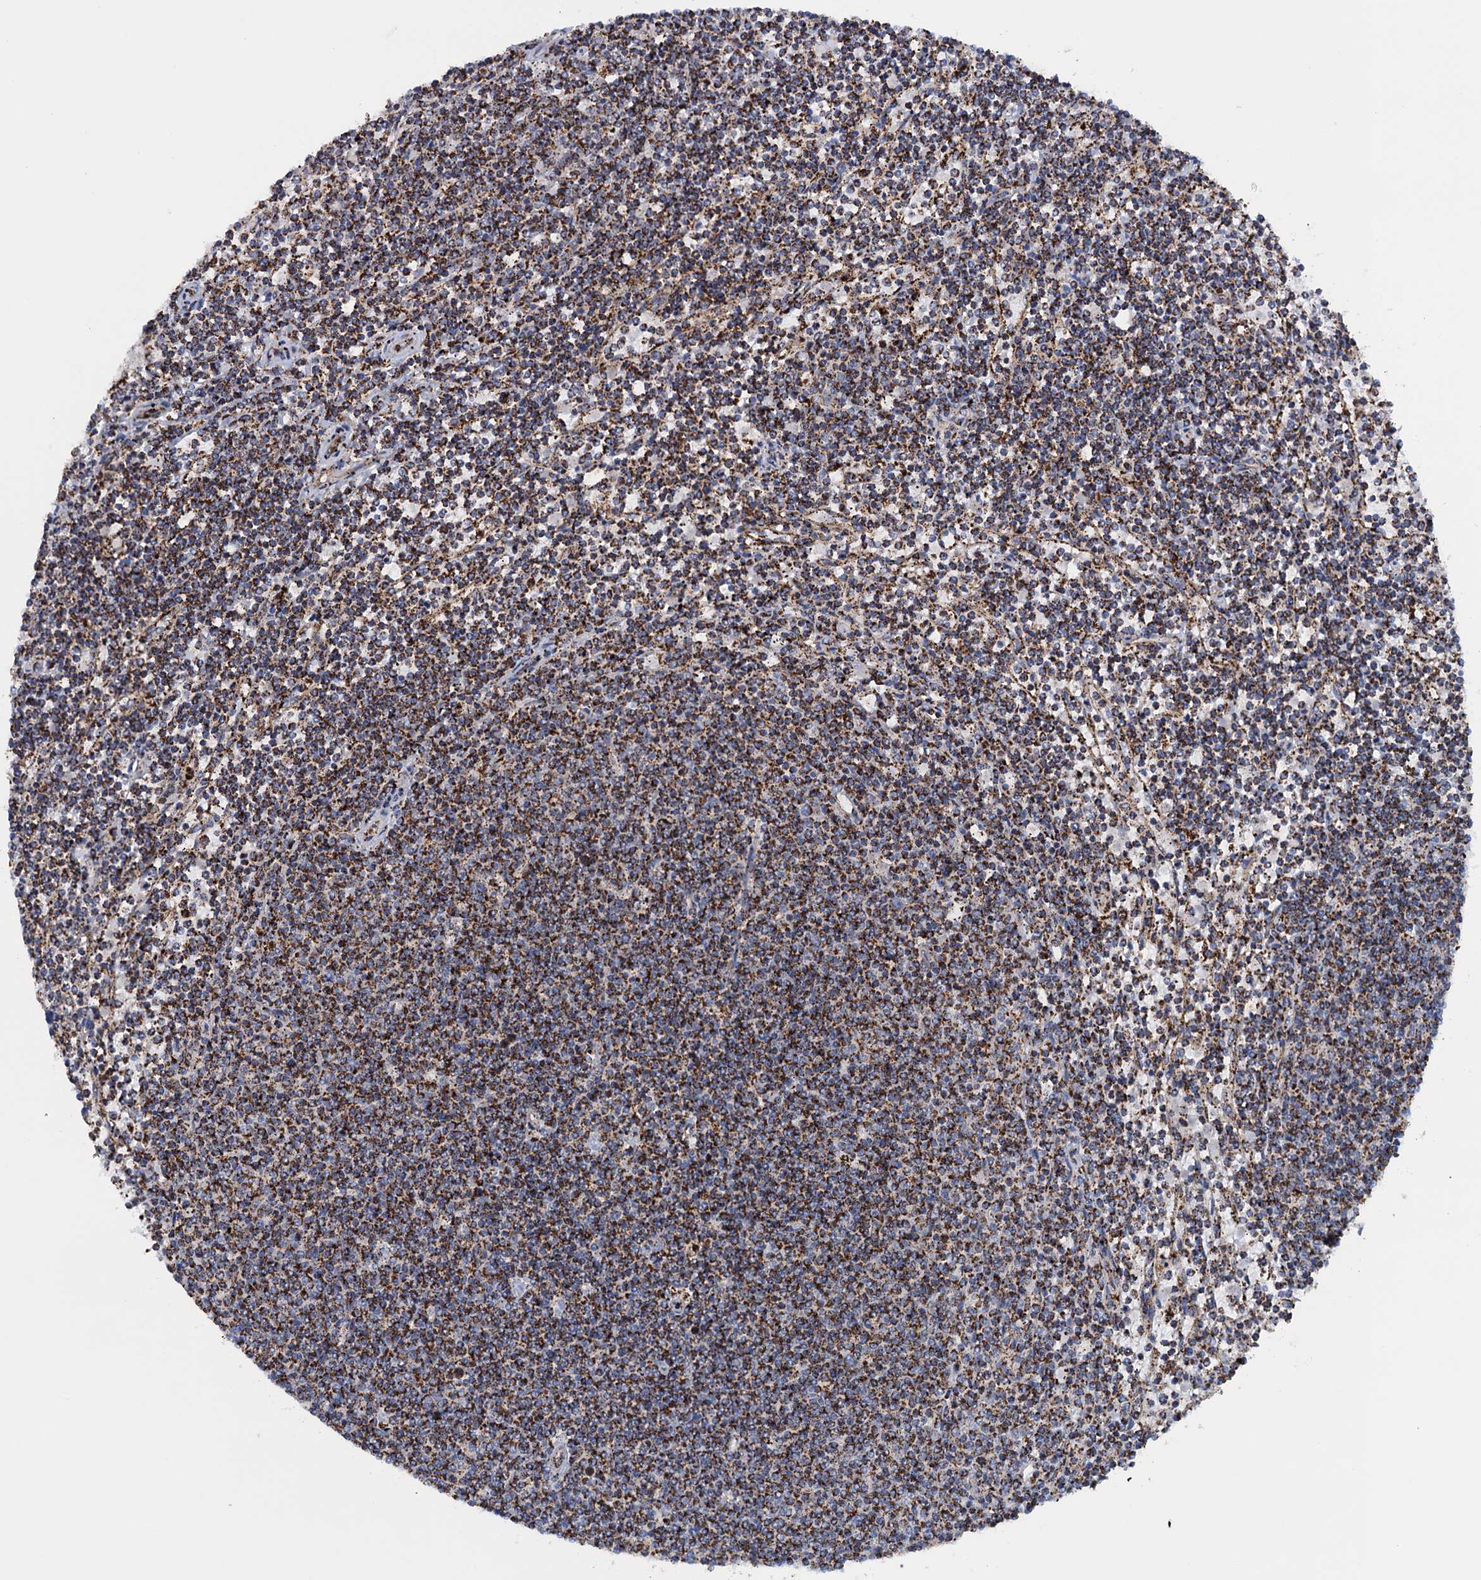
{"staining": {"intensity": "strong", "quantity": ">75%", "location": "cytoplasmic/membranous"}, "tissue": "lymphoma", "cell_type": "Tumor cells", "image_type": "cancer", "snomed": [{"axis": "morphology", "description": "Malignant lymphoma, non-Hodgkin's type, Low grade"}, {"axis": "topography", "description": "Spleen"}], "caption": "Immunohistochemical staining of human malignant lymphoma, non-Hodgkin's type (low-grade) exhibits high levels of strong cytoplasmic/membranous protein expression in about >75% of tumor cells. (DAB (3,3'-diaminobenzidine) IHC, brown staining for protein, blue staining for nuclei).", "gene": "GTPBP3", "patient": {"sex": "female", "age": 50}}